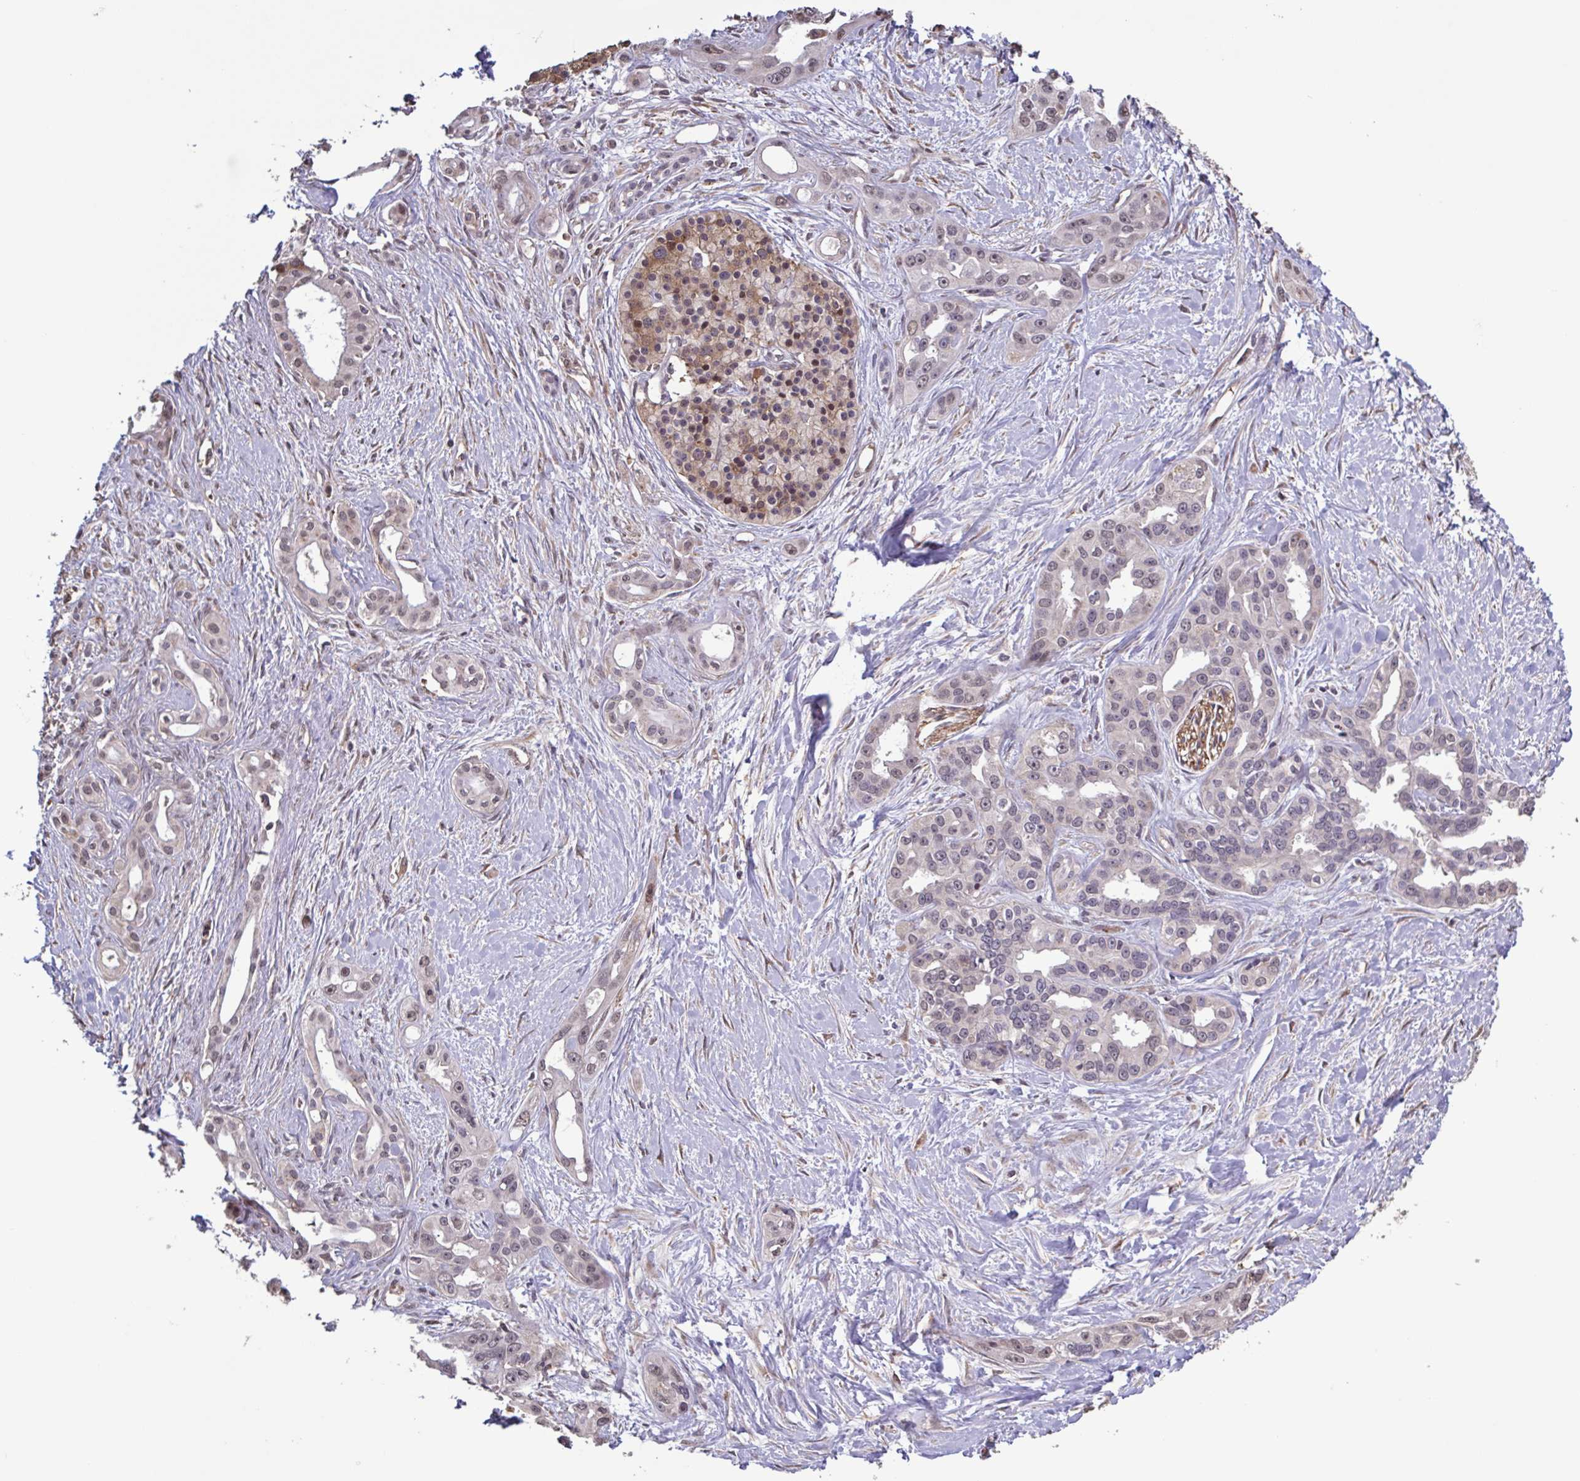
{"staining": {"intensity": "weak", "quantity": "<25%", "location": "nuclear"}, "tissue": "pancreatic cancer", "cell_type": "Tumor cells", "image_type": "cancer", "snomed": [{"axis": "morphology", "description": "Adenocarcinoma, NOS"}, {"axis": "topography", "description": "Pancreas"}], "caption": "Protein analysis of pancreatic adenocarcinoma exhibits no significant staining in tumor cells.", "gene": "ZNF200", "patient": {"sex": "female", "age": 50}}